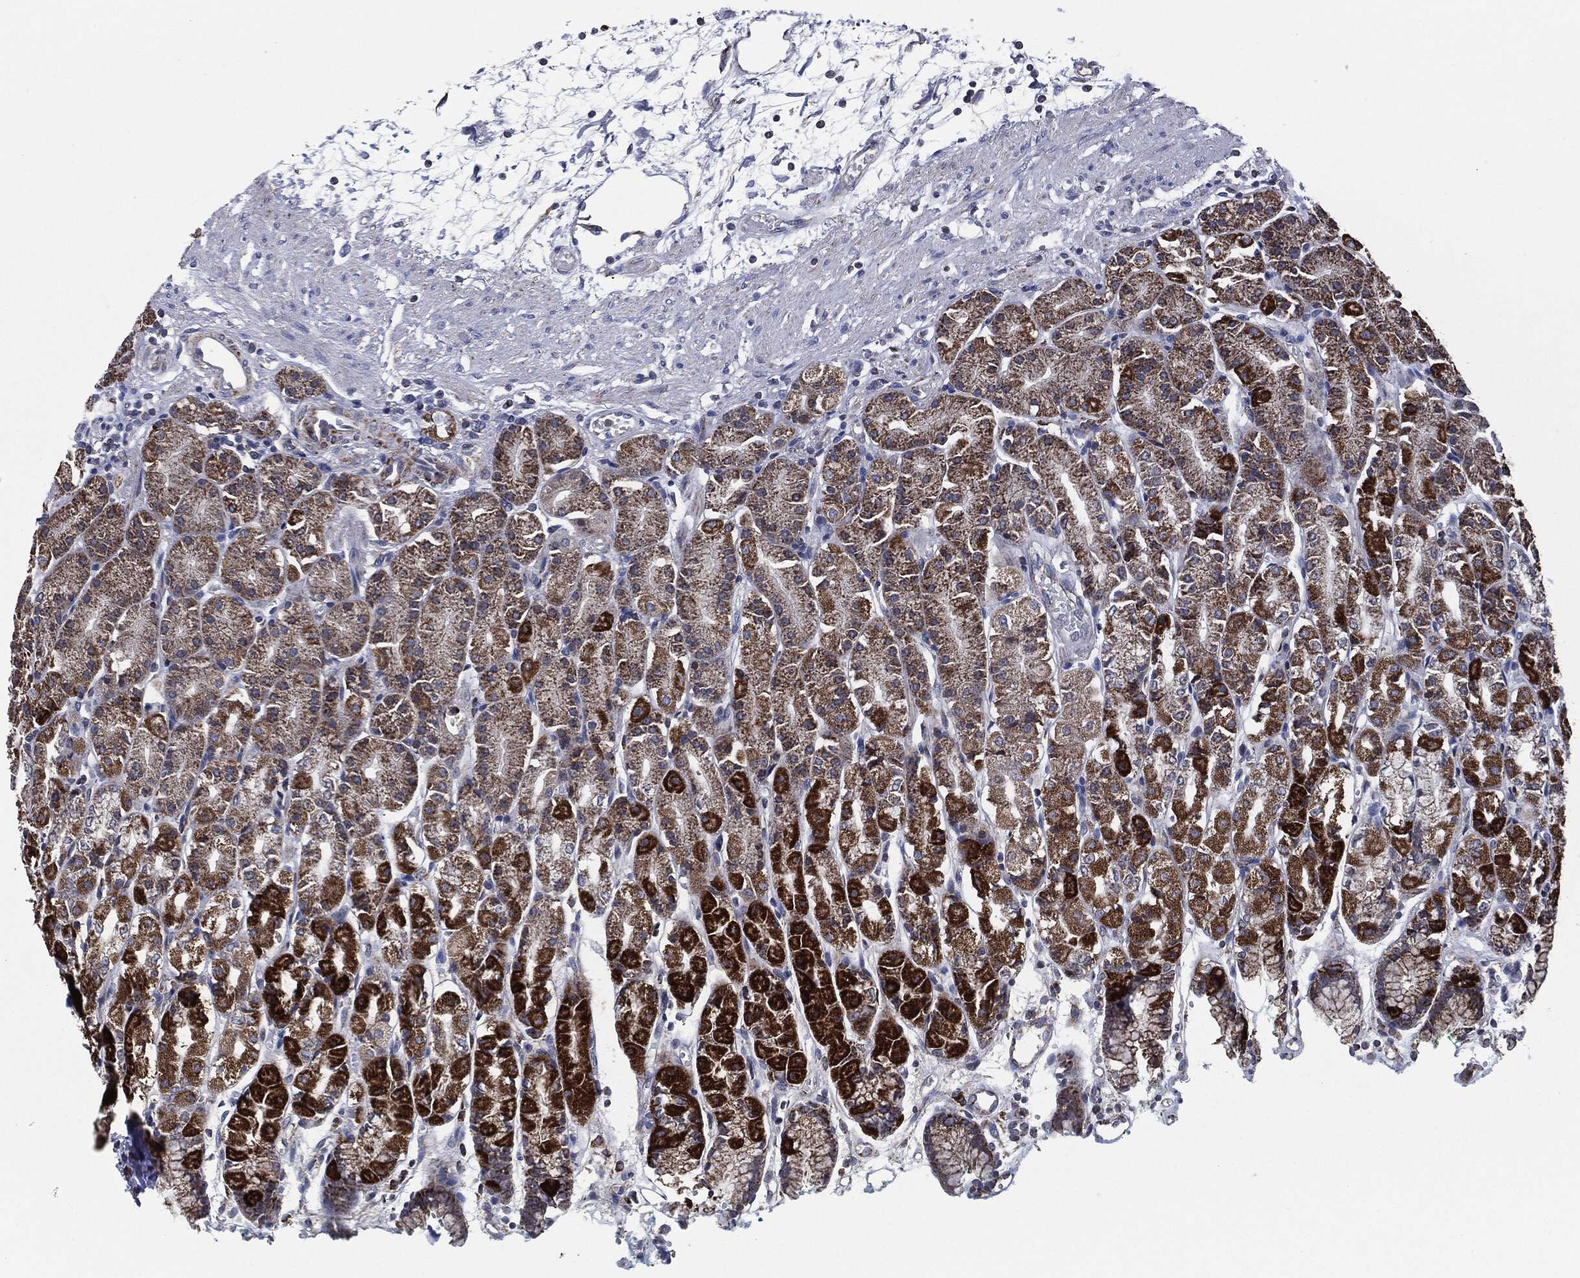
{"staining": {"intensity": "strong", "quantity": "25%-75%", "location": "cytoplasmic/membranous"}, "tissue": "stomach", "cell_type": "Glandular cells", "image_type": "normal", "snomed": [{"axis": "morphology", "description": "Normal tissue, NOS"}, {"axis": "morphology", "description": "Adenocarcinoma, NOS"}, {"axis": "topography", "description": "Stomach"}], "caption": "Stomach stained for a protein (brown) reveals strong cytoplasmic/membranous positive staining in approximately 25%-75% of glandular cells.", "gene": "NDUFV2", "patient": {"sex": "female", "age": 81}}